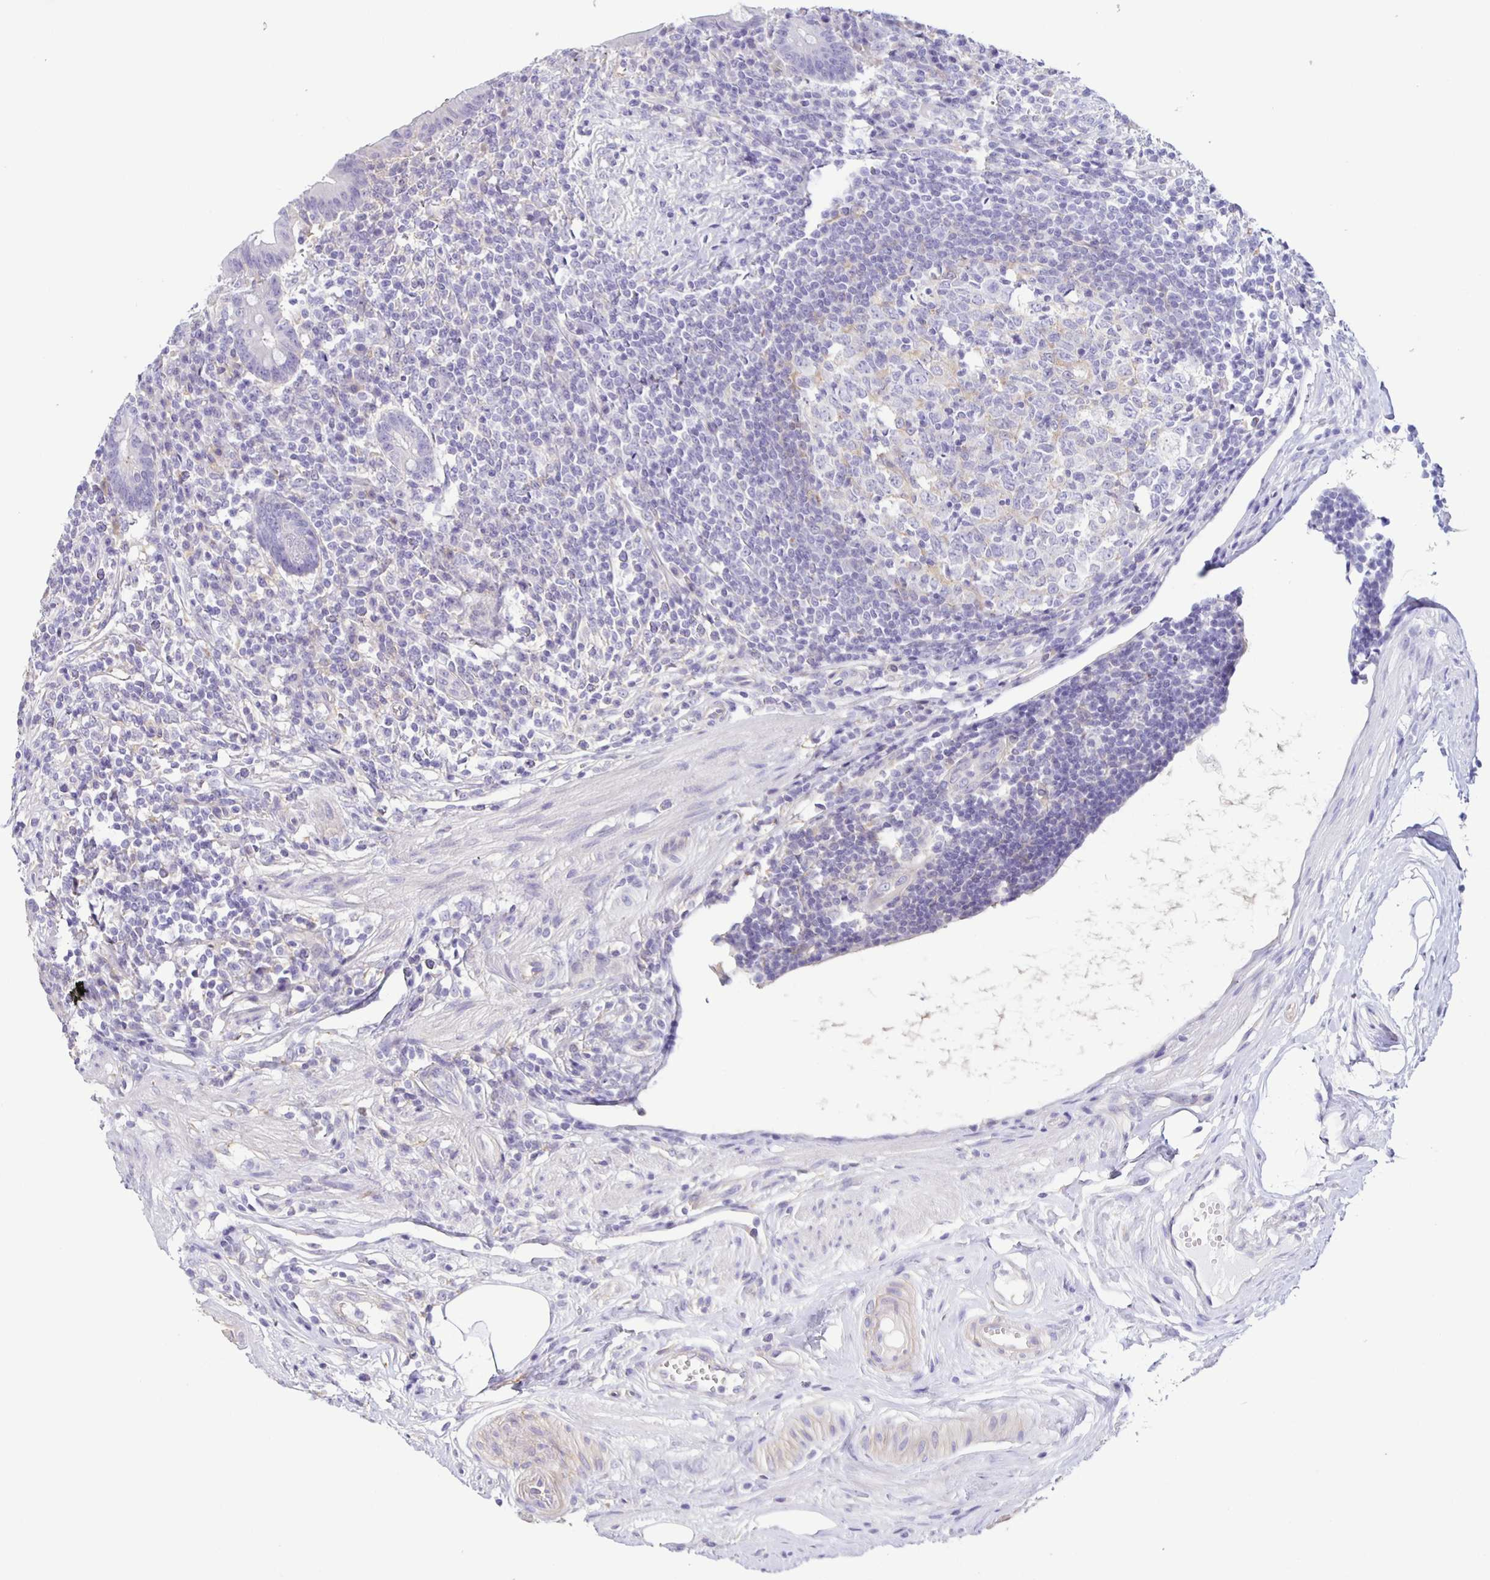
{"staining": {"intensity": "negative", "quantity": "none", "location": "none"}, "tissue": "appendix", "cell_type": "Glandular cells", "image_type": "normal", "snomed": [{"axis": "morphology", "description": "Normal tissue, NOS"}, {"axis": "topography", "description": "Appendix"}], "caption": "High magnification brightfield microscopy of benign appendix stained with DAB (brown) and counterstained with hematoxylin (blue): glandular cells show no significant staining. (Stains: DAB IHC with hematoxylin counter stain, Microscopy: brightfield microscopy at high magnification).", "gene": "BOLL", "patient": {"sex": "female", "age": 56}}